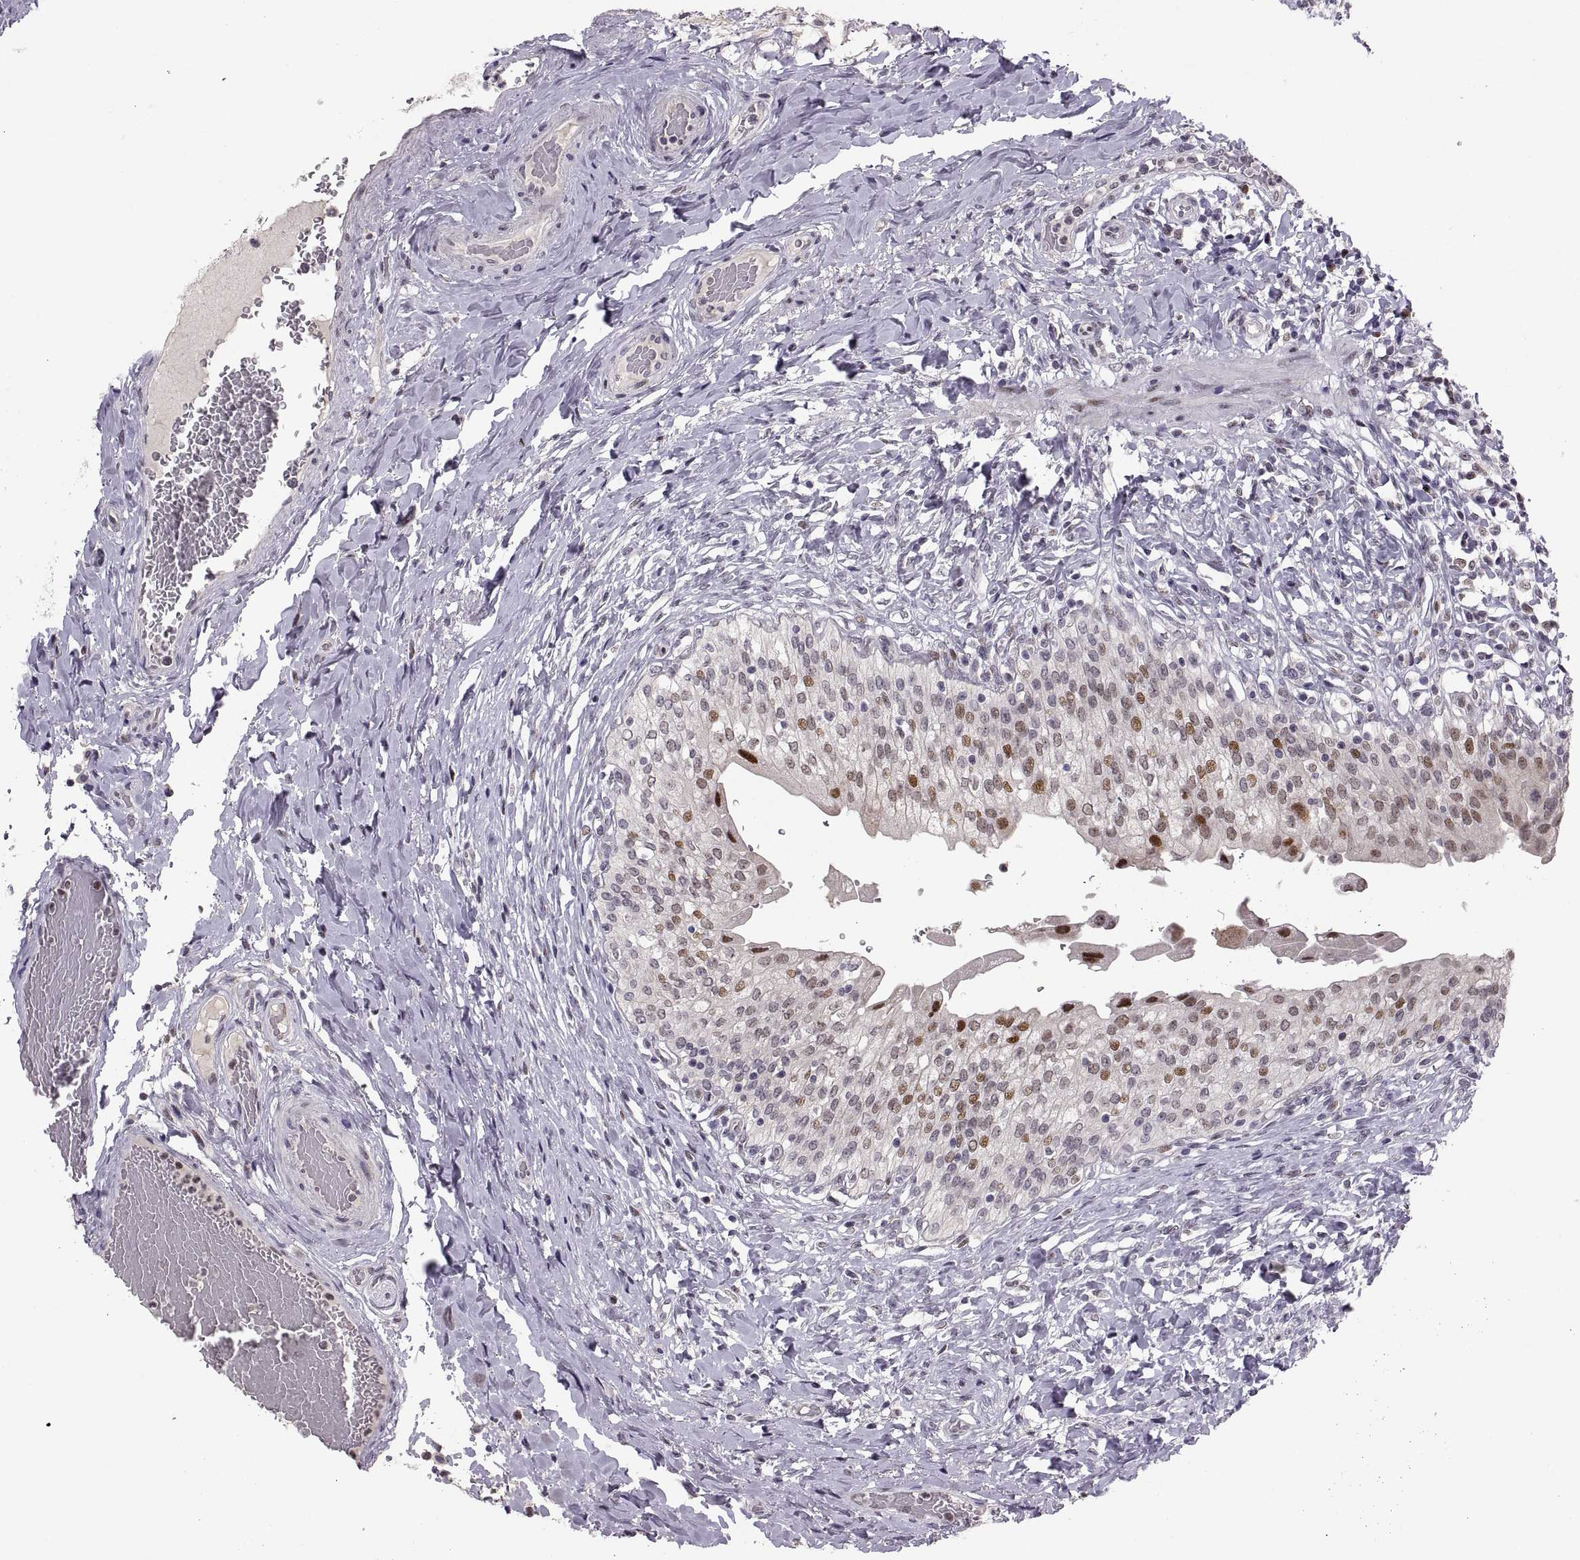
{"staining": {"intensity": "strong", "quantity": "<25%", "location": "nuclear"}, "tissue": "urinary bladder", "cell_type": "Urothelial cells", "image_type": "normal", "snomed": [{"axis": "morphology", "description": "Normal tissue, NOS"}, {"axis": "morphology", "description": "Inflammation, NOS"}, {"axis": "topography", "description": "Urinary bladder"}], "caption": "Protein staining of benign urinary bladder displays strong nuclear staining in approximately <25% of urothelial cells.", "gene": "SNAI1", "patient": {"sex": "male", "age": 64}}